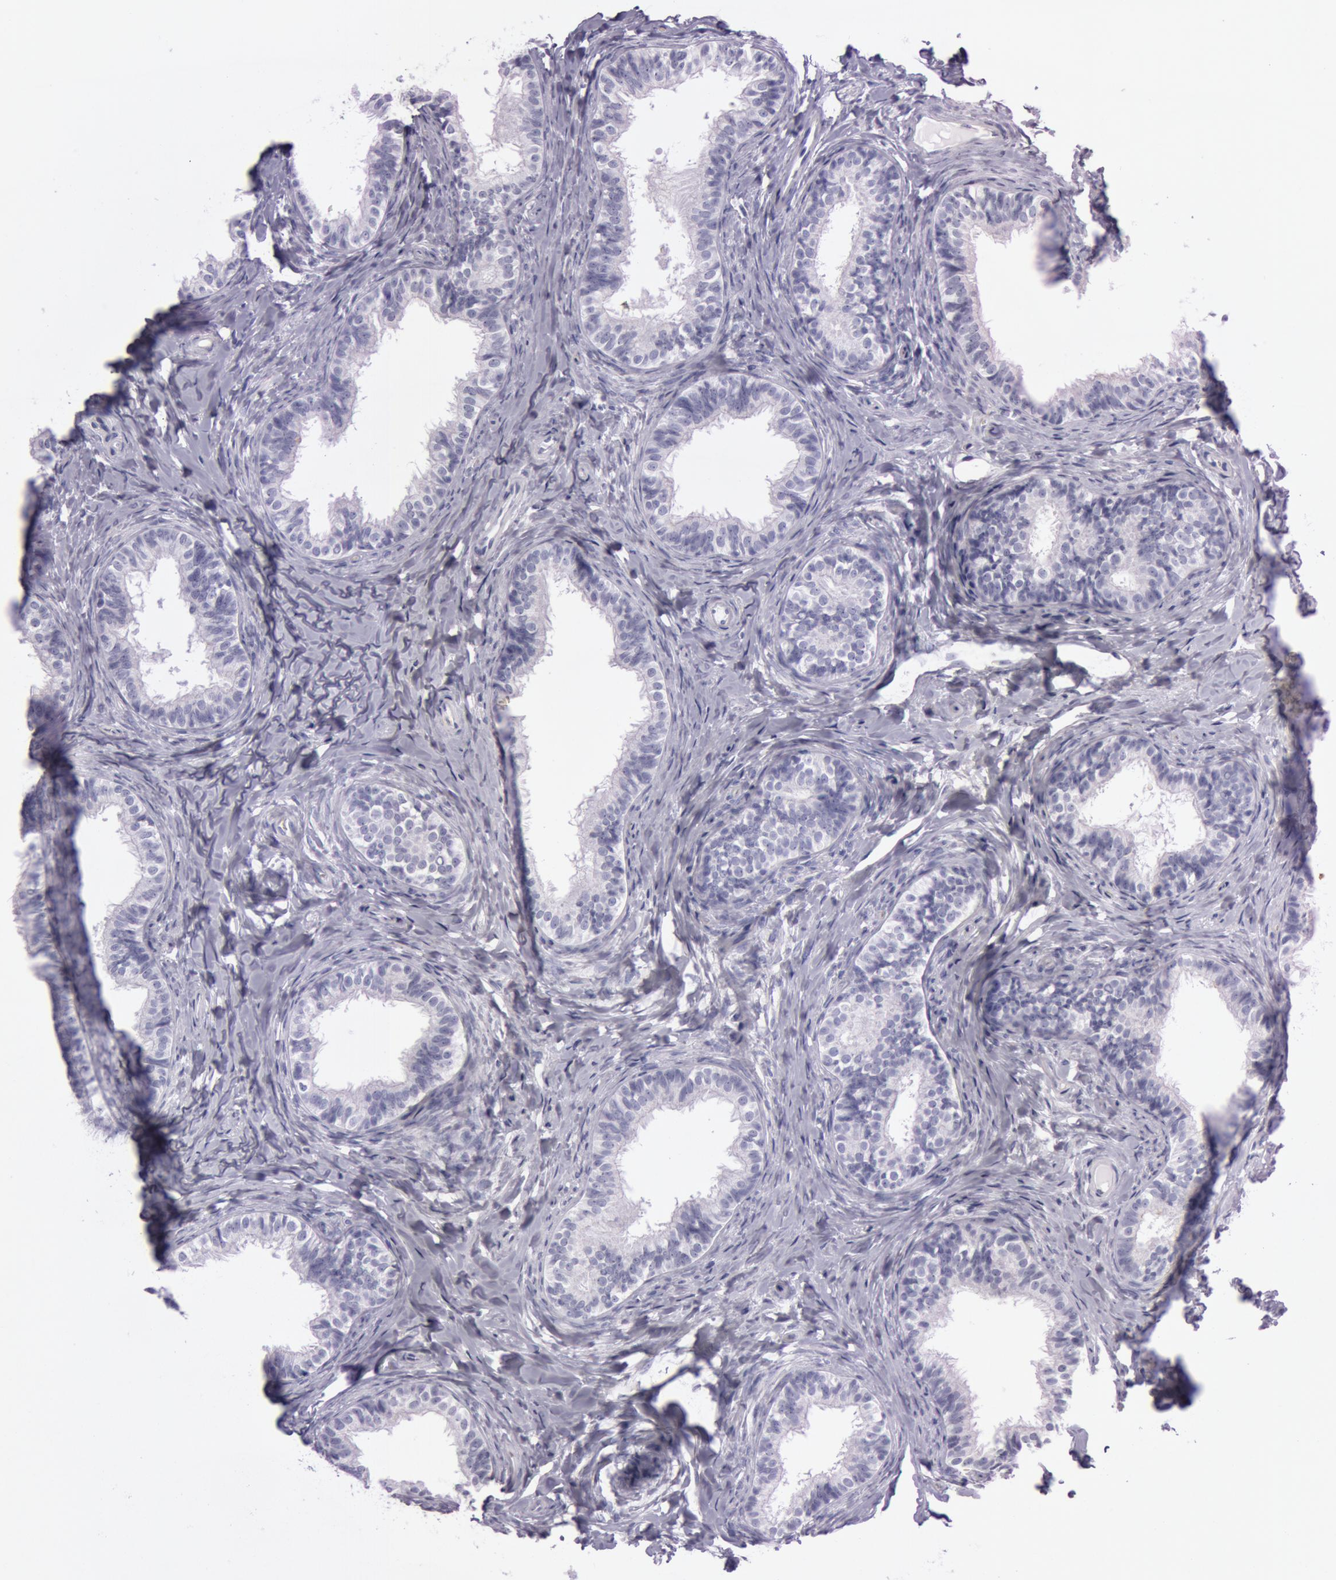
{"staining": {"intensity": "negative", "quantity": "none", "location": "none"}, "tissue": "epididymis", "cell_type": "Glandular cells", "image_type": "normal", "snomed": [{"axis": "morphology", "description": "Normal tissue, NOS"}, {"axis": "topography", "description": "Epididymis"}], "caption": "A high-resolution micrograph shows immunohistochemistry staining of unremarkable epididymis, which exhibits no significant expression in glandular cells.", "gene": "FOLH1", "patient": {"sex": "male", "age": 26}}